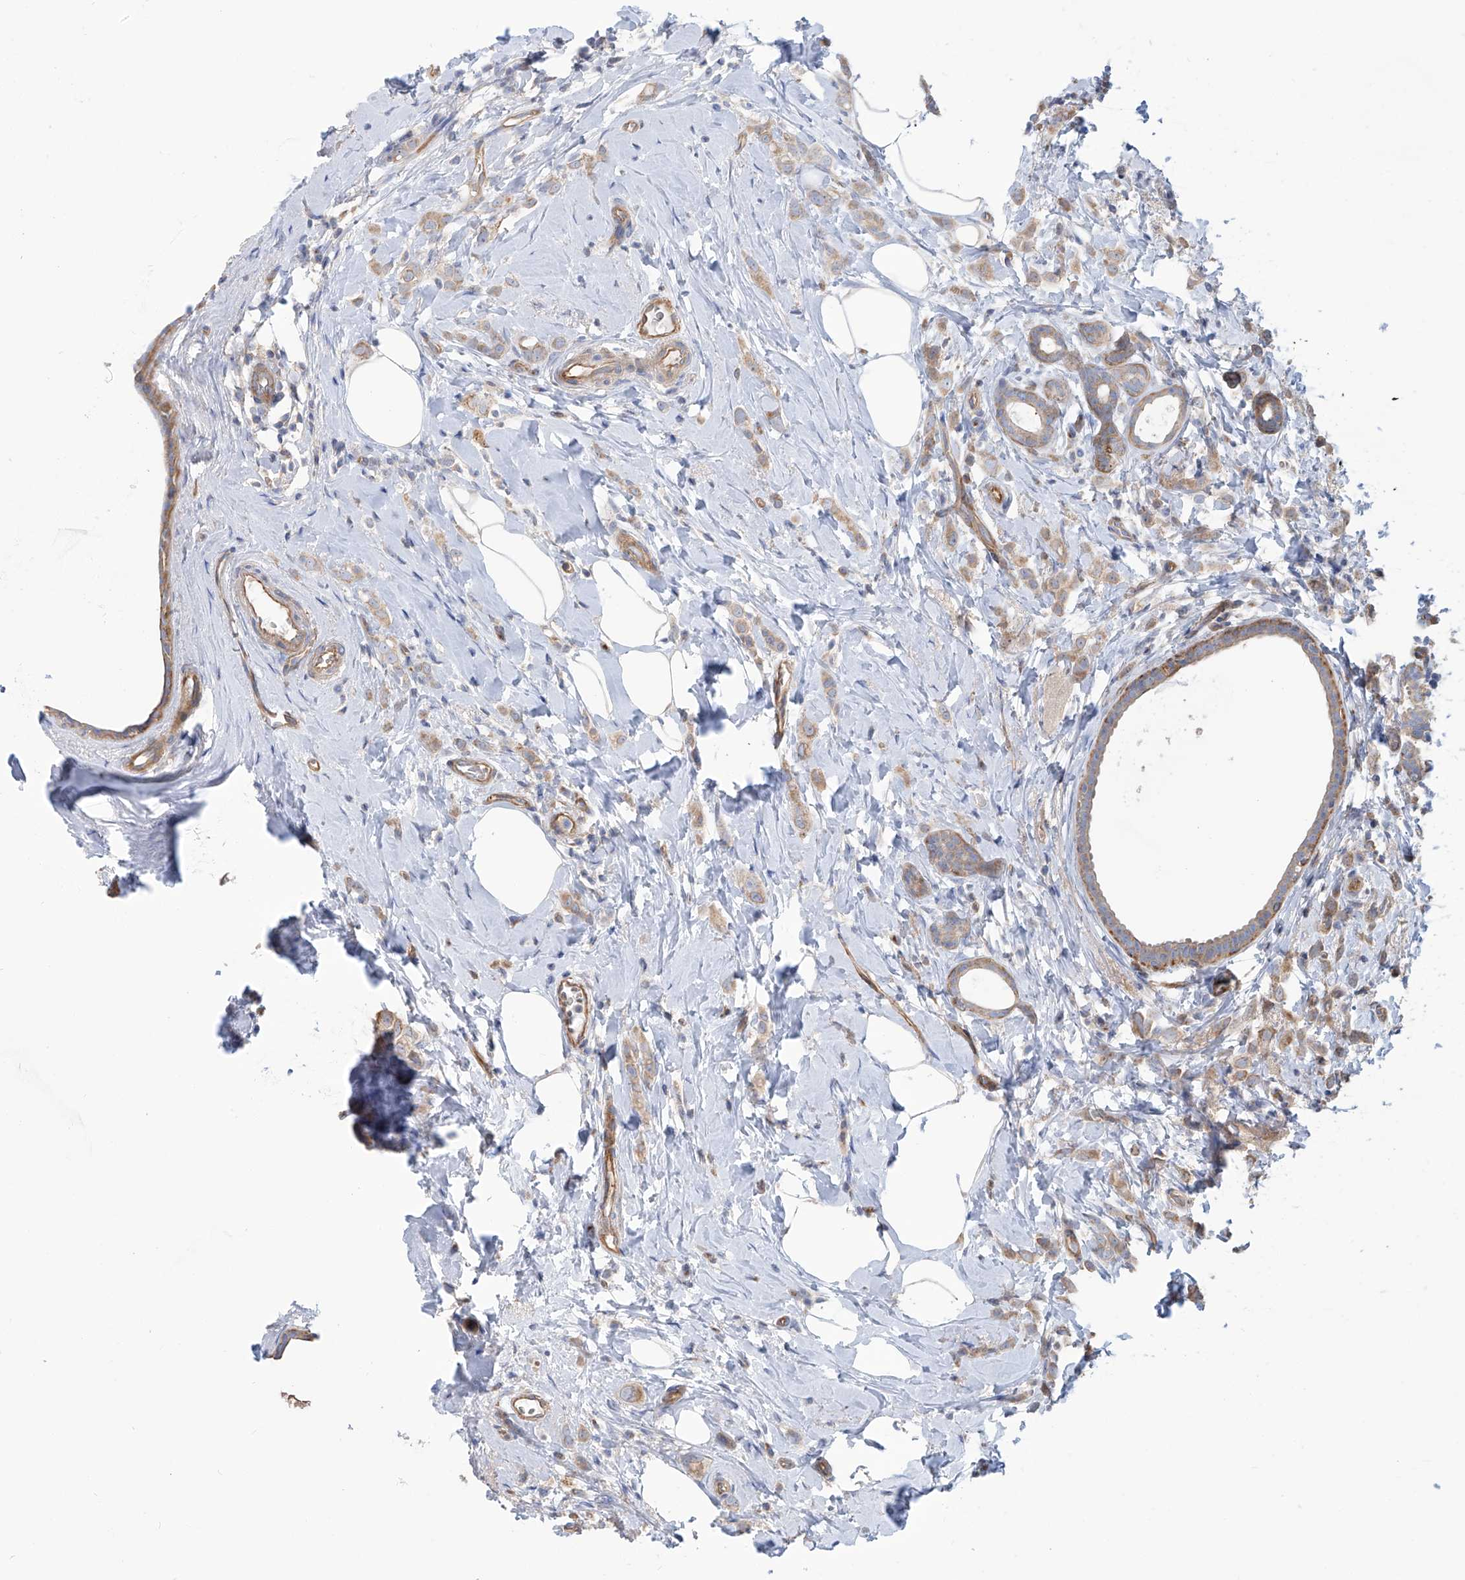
{"staining": {"intensity": "weak", "quantity": ">75%", "location": "cytoplasmic/membranous"}, "tissue": "breast cancer", "cell_type": "Tumor cells", "image_type": "cancer", "snomed": [{"axis": "morphology", "description": "Lobular carcinoma"}, {"axis": "topography", "description": "Breast"}], "caption": "Immunohistochemical staining of human breast cancer demonstrates weak cytoplasmic/membranous protein expression in about >75% of tumor cells. (Brightfield microscopy of DAB IHC at high magnification).", "gene": "TMEM209", "patient": {"sex": "female", "age": 47}}